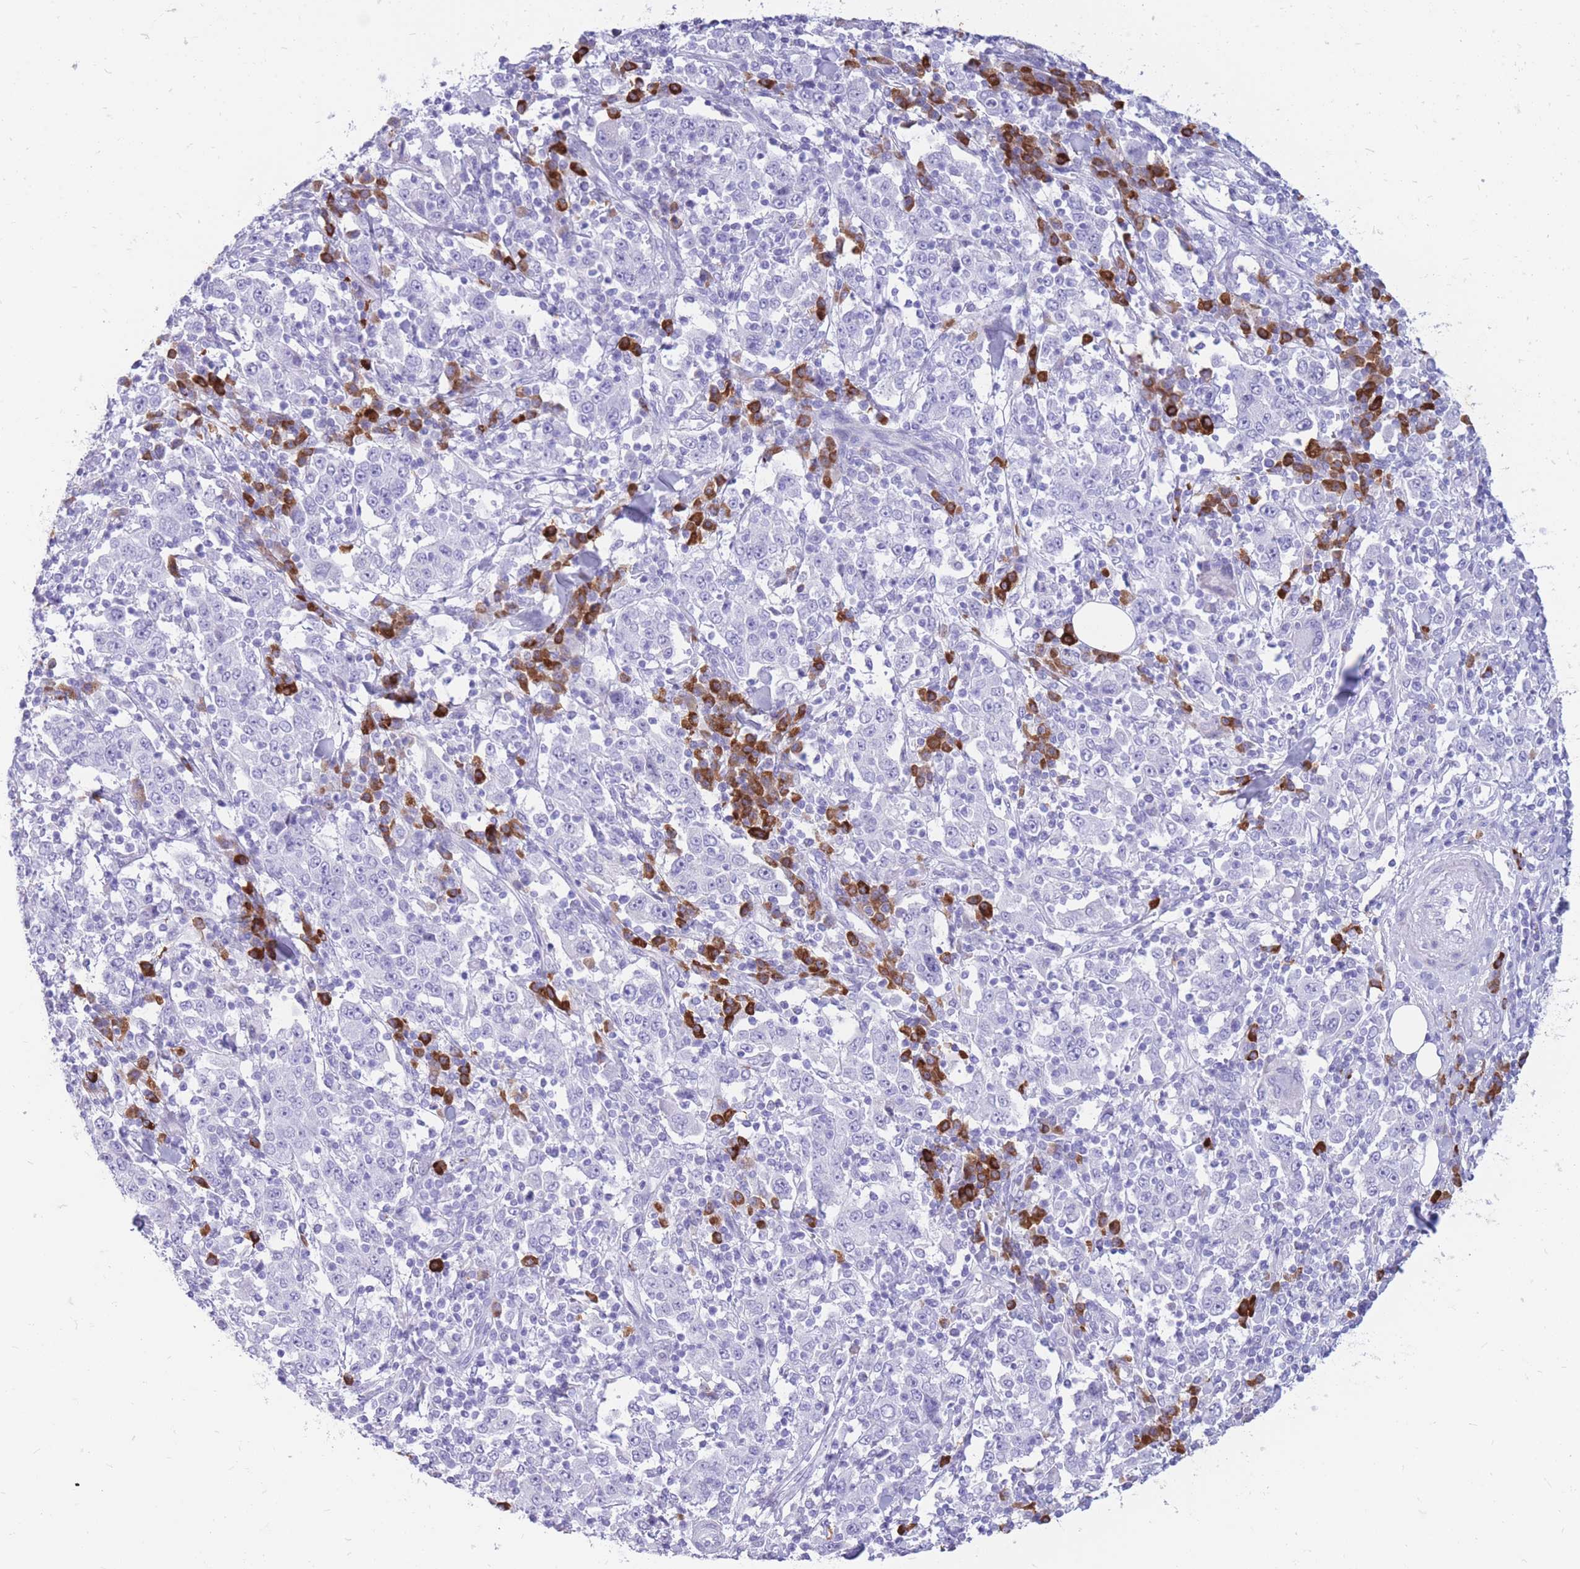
{"staining": {"intensity": "negative", "quantity": "none", "location": "none"}, "tissue": "stomach cancer", "cell_type": "Tumor cells", "image_type": "cancer", "snomed": [{"axis": "morphology", "description": "Normal tissue, NOS"}, {"axis": "morphology", "description": "Adenocarcinoma, NOS"}, {"axis": "topography", "description": "Stomach, upper"}, {"axis": "topography", "description": "Stomach"}], "caption": "Immunohistochemistry (IHC) photomicrograph of stomach cancer stained for a protein (brown), which demonstrates no positivity in tumor cells. (DAB (3,3'-diaminobenzidine) IHC with hematoxylin counter stain).", "gene": "ZFP37", "patient": {"sex": "male", "age": 59}}